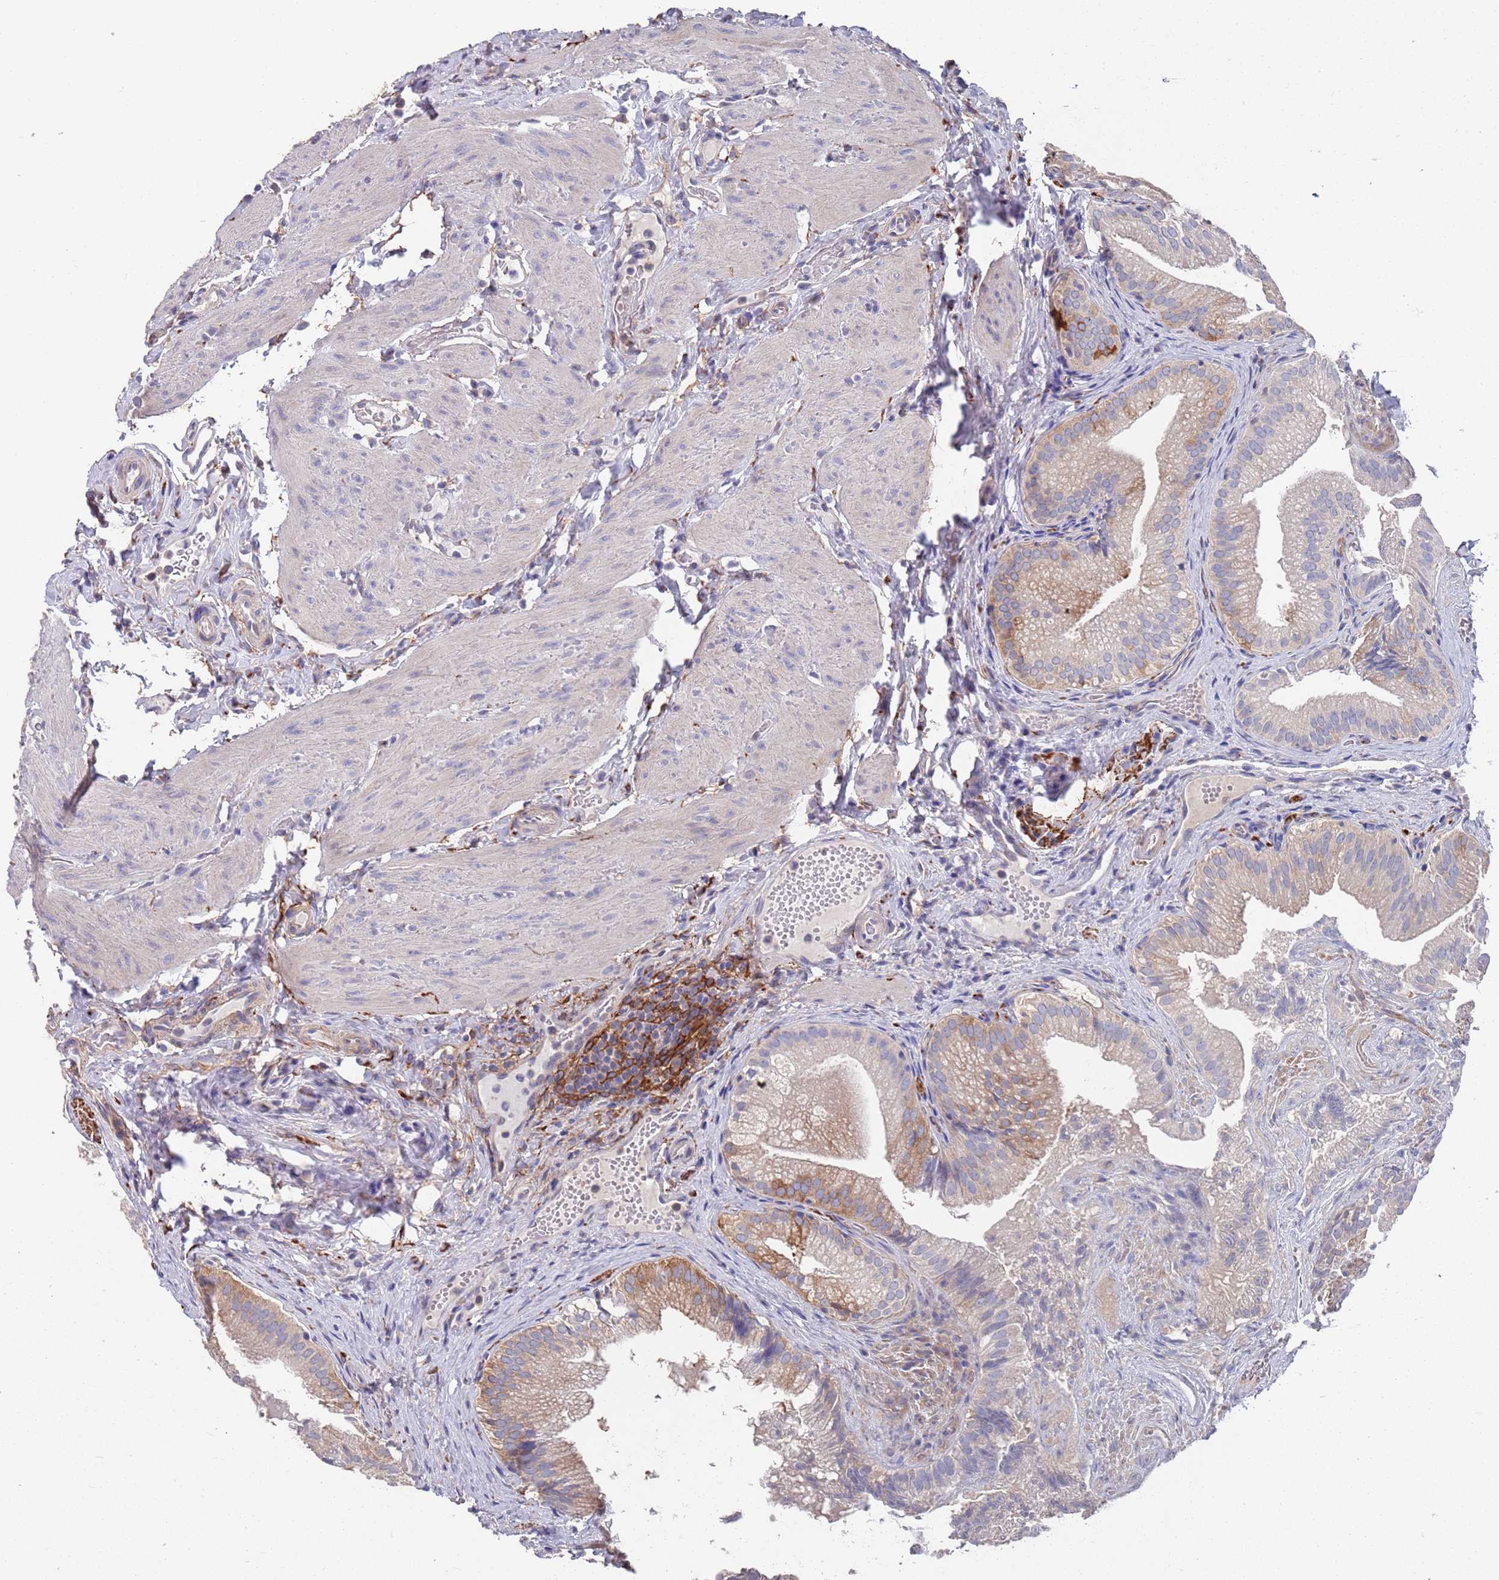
{"staining": {"intensity": "strong", "quantity": "<25%", "location": "cytoplasmic/membranous"}, "tissue": "gallbladder", "cell_type": "Glandular cells", "image_type": "normal", "snomed": [{"axis": "morphology", "description": "Normal tissue, NOS"}, {"axis": "topography", "description": "Gallbladder"}], "caption": "Protein staining reveals strong cytoplasmic/membranous expression in about <25% of glandular cells in benign gallbladder. The staining is performed using DAB (3,3'-diaminobenzidine) brown chromogen to label protein expression. The nuclei are counter-stained blue using hematoxylin.", "gene": "ANK2", "patient": {"sex": "female", "age": 30}}